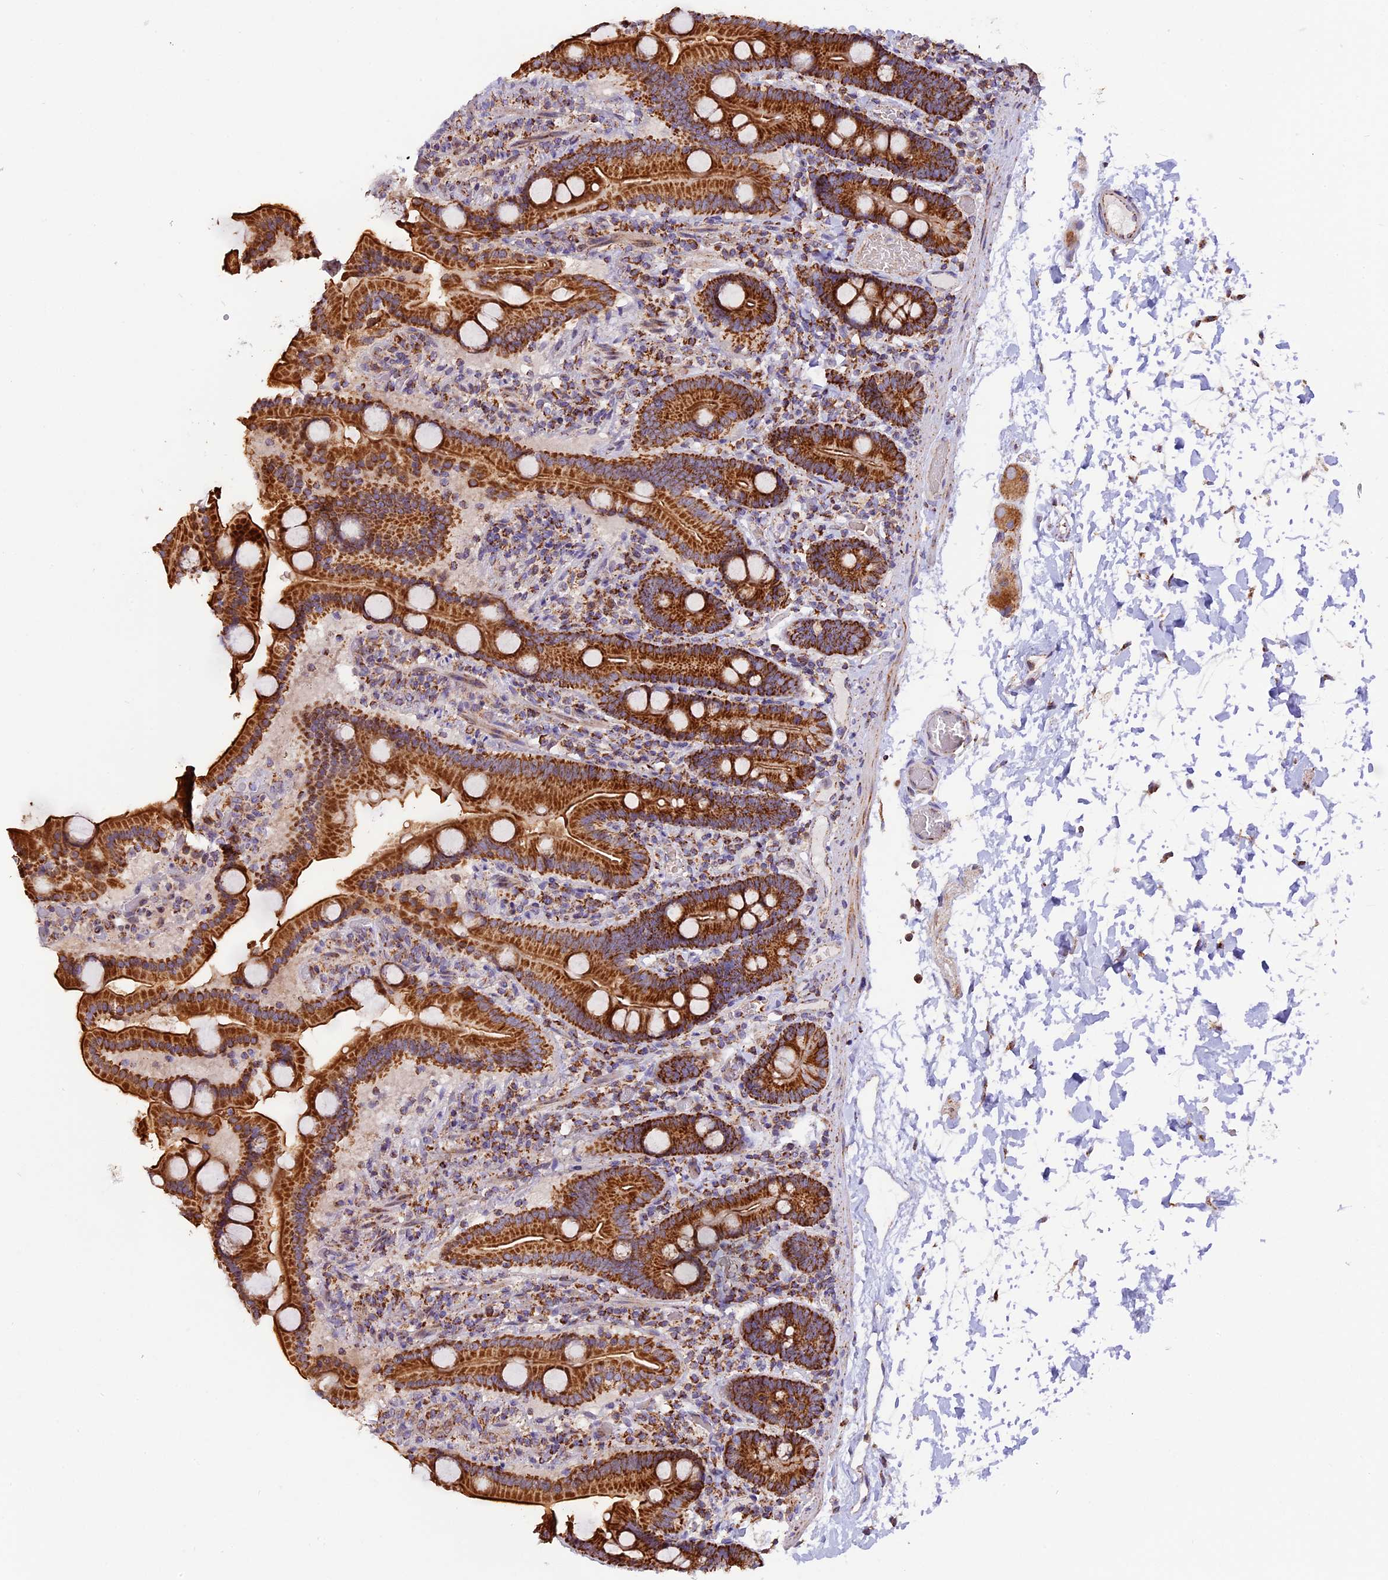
{"staining": {"intensity": "strong", "quantity": ">75%", "location": "cytoplasmic/membranous"}, "tissue": "duodenum", "cell_type": "Glandular cells", "image_type": "normal", "snomed": [{"axis": "morphology", "description": "Normal tissue, NOS"}, {"axis": "topography", "description": "Duodenum"}], "caption": "Duodenum stained with a brown dye exhibits strong cytoplasmic/membranous positive staining in approximately >75% of glandular cells.", "gene": "NDUFA8", "patient": {"sex": "male", "age": 55}}